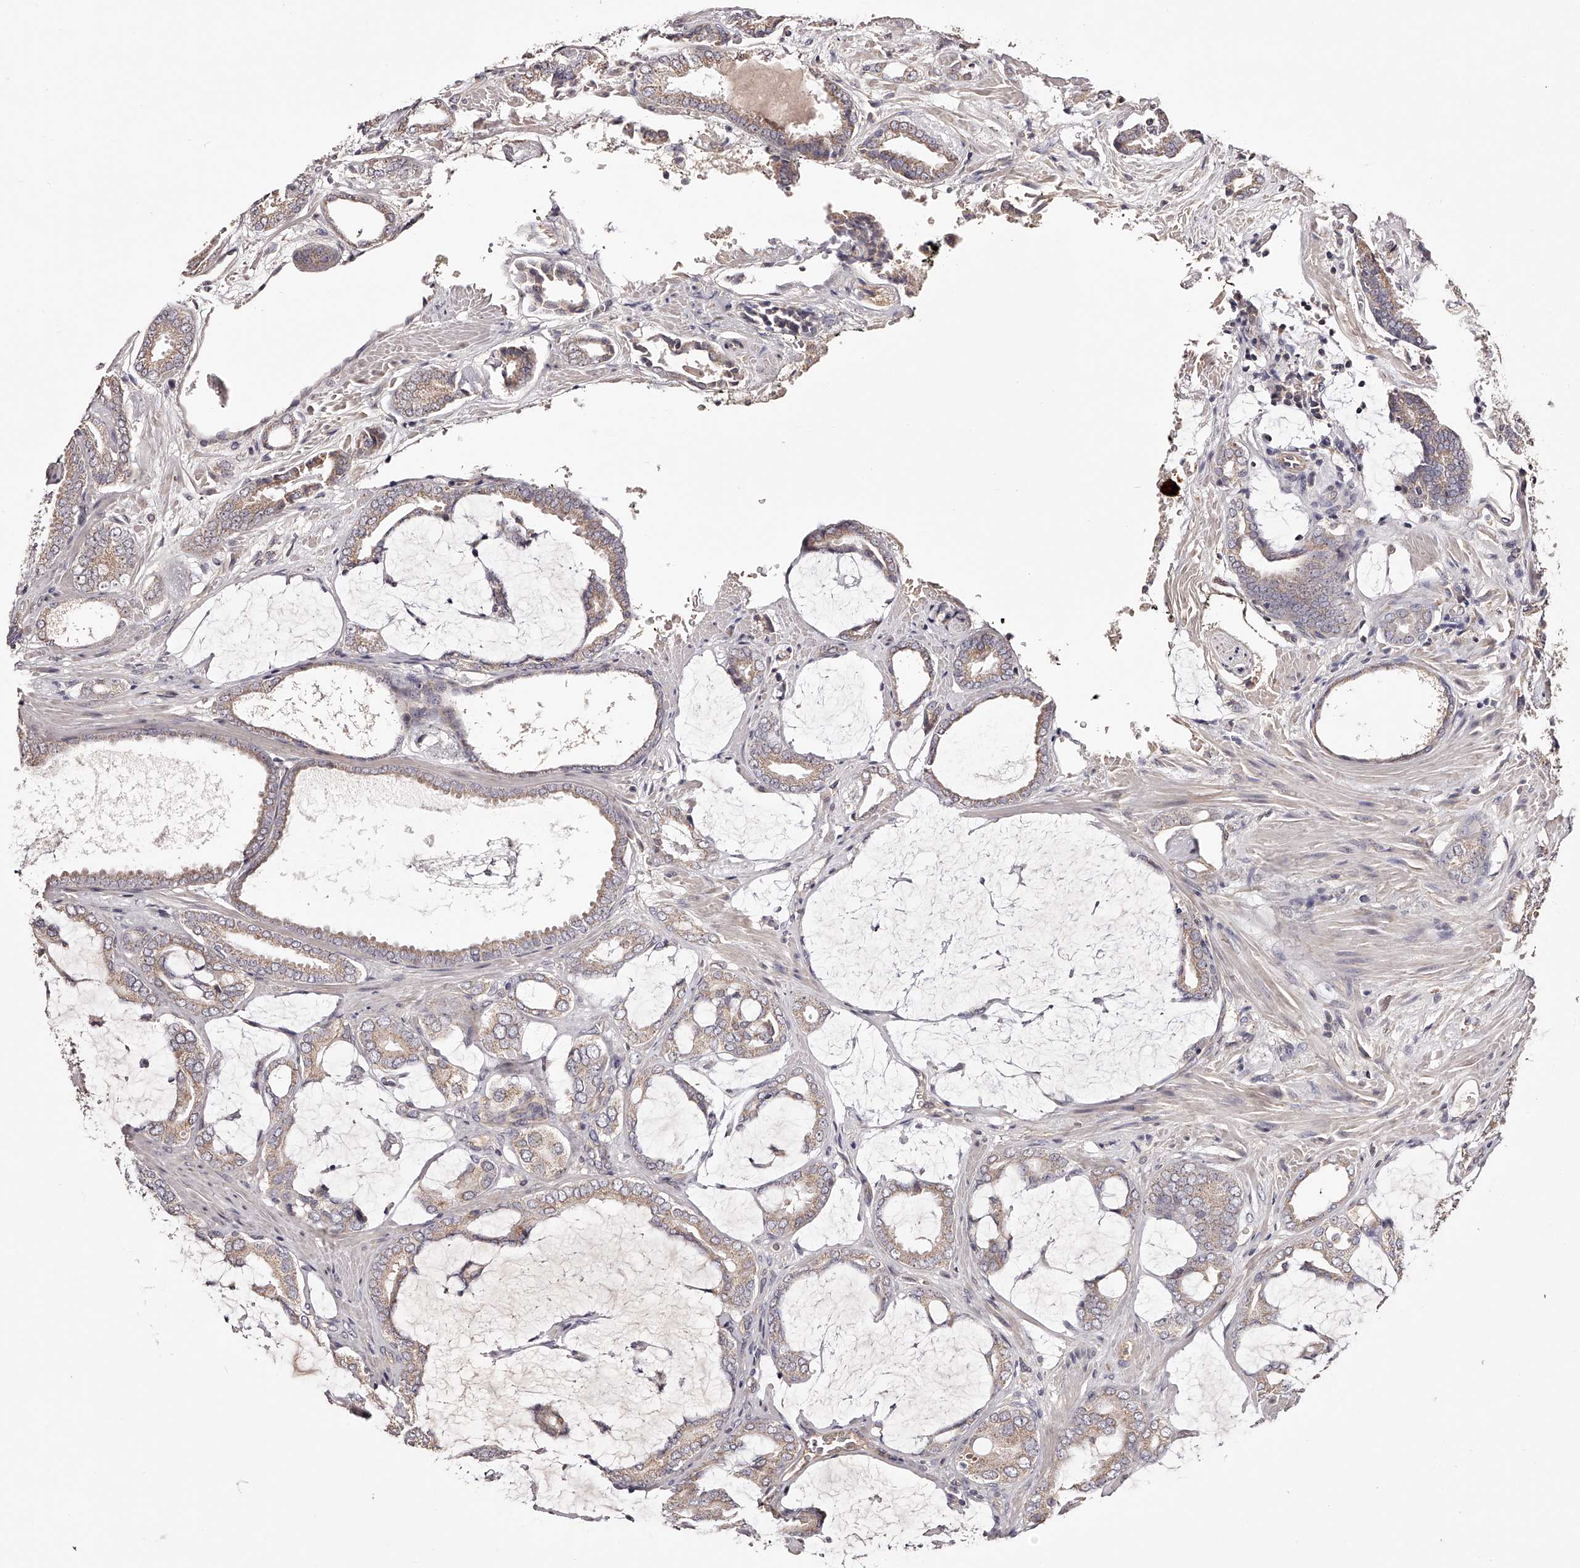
{"staining": {"intensity": "weak", "quantity": ">75%", "location": "cytoplasmic/membranous"}, "tissue": "prostate cancer", "cell_type": "Tumor cells", "image_type": "cancer", "snomed": [{"axis": "morphology", "description": "Adenocarcinoma, Low grade"}, {"axis": "topography", "description": "Prostate"}], "caption": "Tumor cells show low levels of weak cytoplasmic/membranous expression in about >75% of cells in prostate cancer.", "gene": "USP21", "patient": {"sex": "male", "age": 71}}